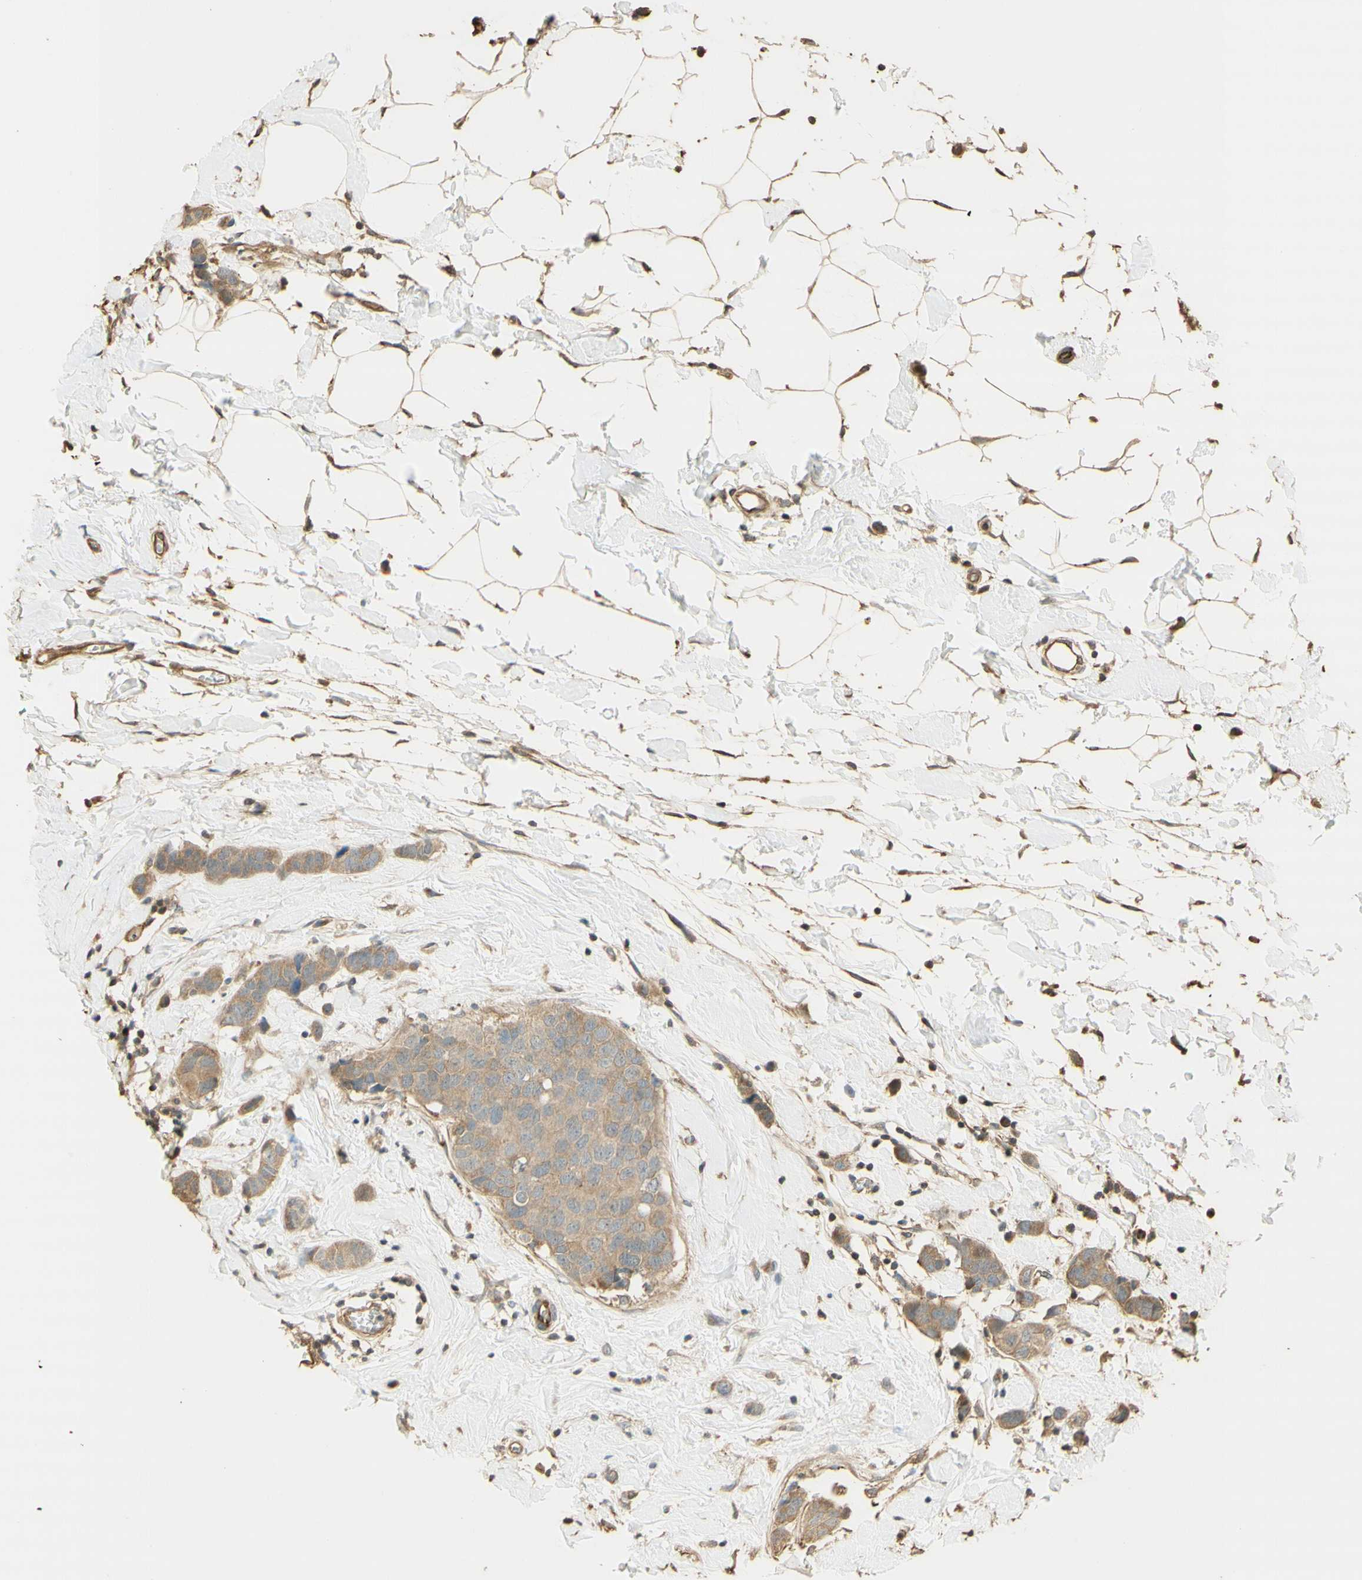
{"staining": {"intensity": "weak", "quantity": ">75%", "location": "cytoplasmic/membranous"}, "tissue": "breast cancer", "cell_type": "Tumor cells", "image_type": "cancer", "snomed": [{"axis": "morphology", "description": "Normal tissue, NOS"}, {"axis": "morphology", "description": "Duct carcinoma"}, {"axis": "topography", "description": "Breast"}], "caption": "Immunohistochemical staining of human breast cancer demonstrates low levels of weak cytoplasmic/membranous protein staining in about >75% of tumor cells.", "gene": "AGER", "patient": {"sex": "female", "age": 50}}